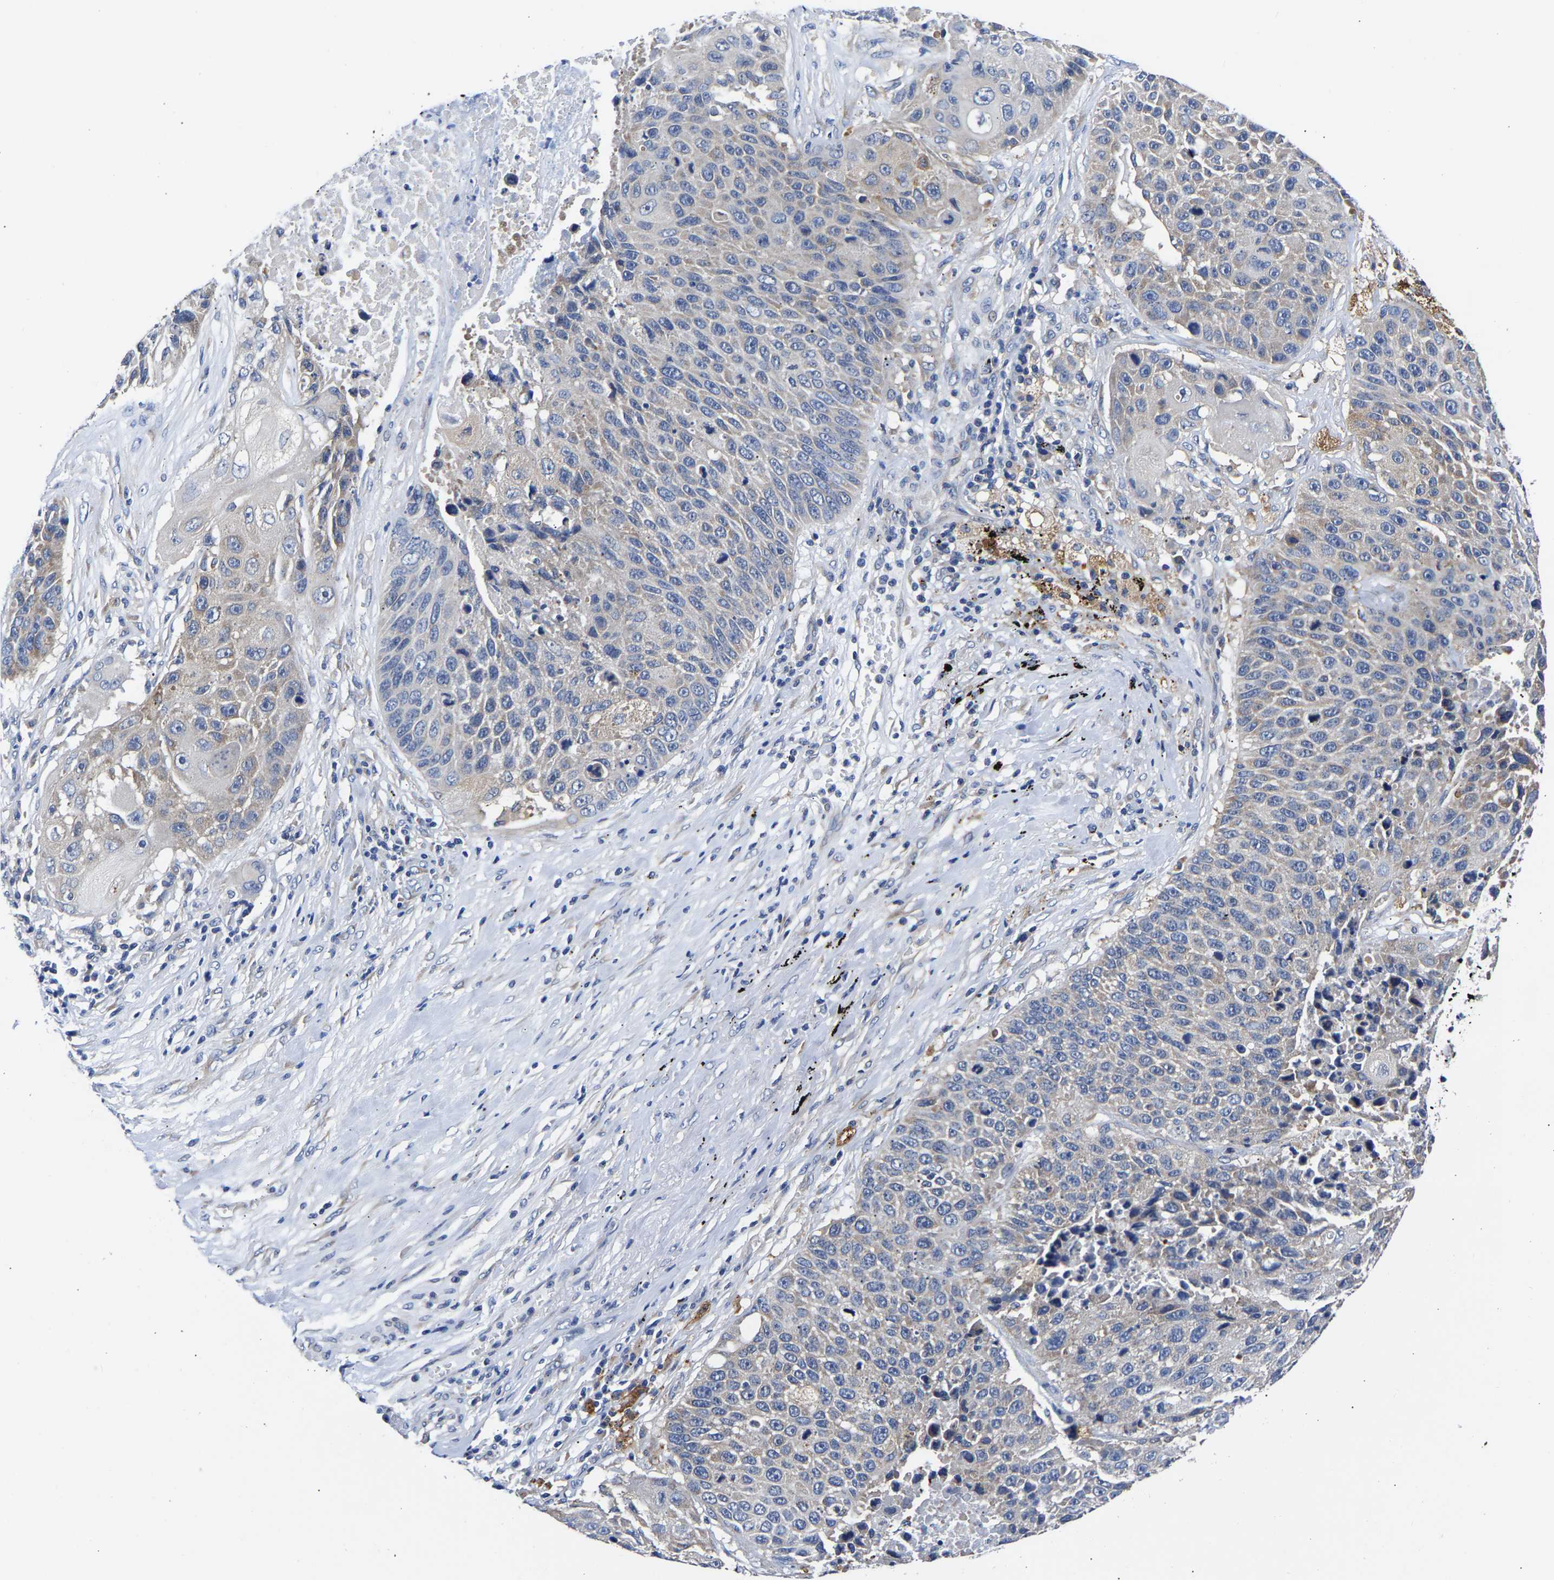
{"staining": {"intensity": "negative", "quantity": "none", "location": "none"}, "tissue": "lung cancer", "cell_type": "Tumor cells", "image_type": "cancer", "snomed": [{"axis": "morphology", "description": "Squamous cell carcinoma, NOS"}, {"axis": "topography", "description": "Lung"}], "caption": "IHC photomicrograph of neoplastic tissue: human squamous cell carcinoma (lung) stained with DAB (3,3'-diaminobenzidine) demonstrates no significant protein staining in tumor cells. Brightfield microscopy of IHC stained with DAB (3,3'-diaminobenzidine) (brown) and hematoxylin (blue), captured at high magnification.", "gene": "CCDC6", "patient": {"sex": "male", "age": 61}}